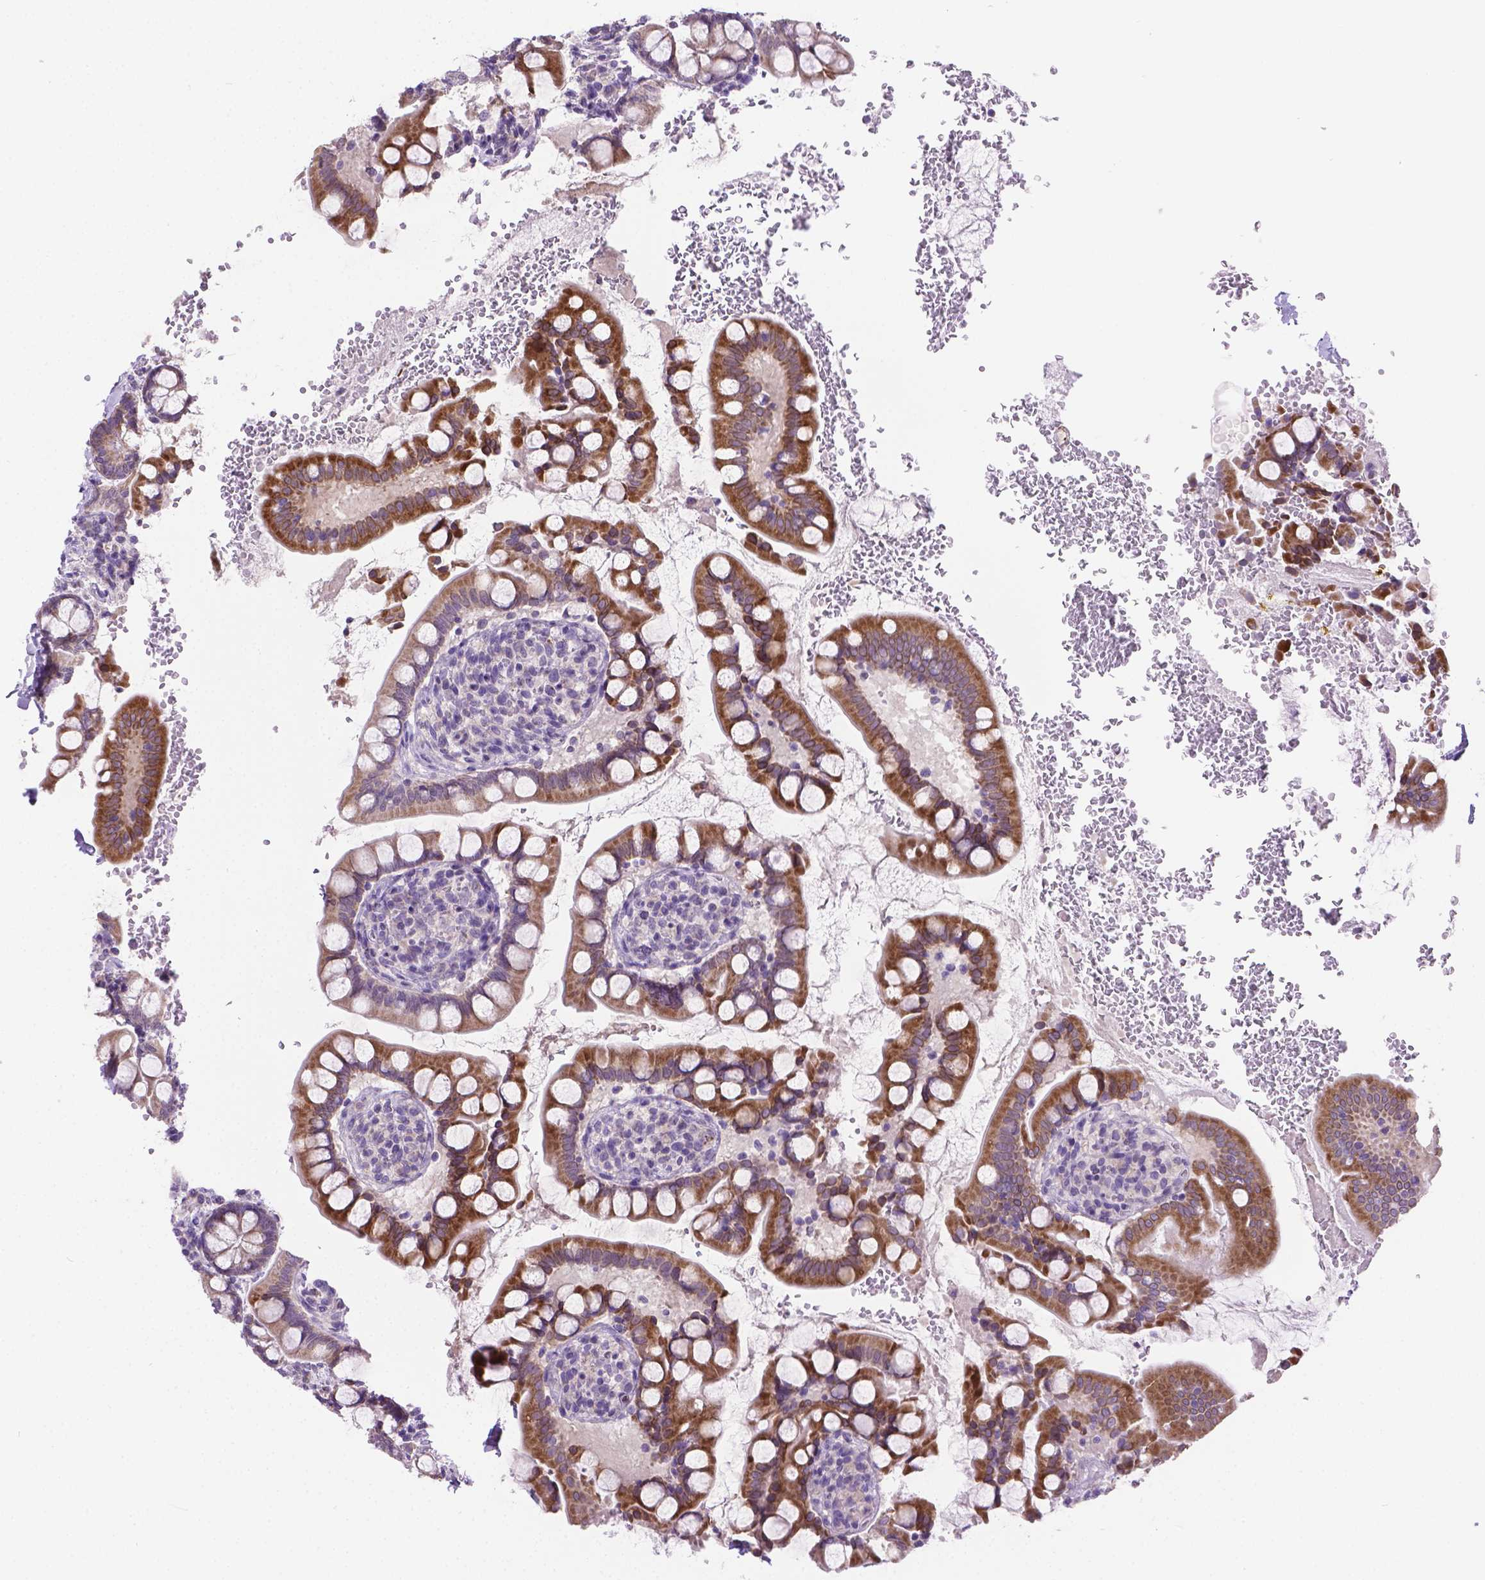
{"staining": {"intensity": "moderate", "quantity": "25%-75%", "location": "cytoplasmic/membranous"}, "tissue": "small intestine", "cell_type": "Glandular cells", "image_type": "normal", "snomed": [{"axis": "morphology", "description": "Normal tissue, NOS"}, {"axis": "topography", "description": "Small intestine"}], "caption": "An image of human small intestine stained for a protein exhibits moderate cytoplasmic/membranous brown staining in glandular cells.", "gene": "CSPG5", "patient": {"sex": "female", "age": 56}}